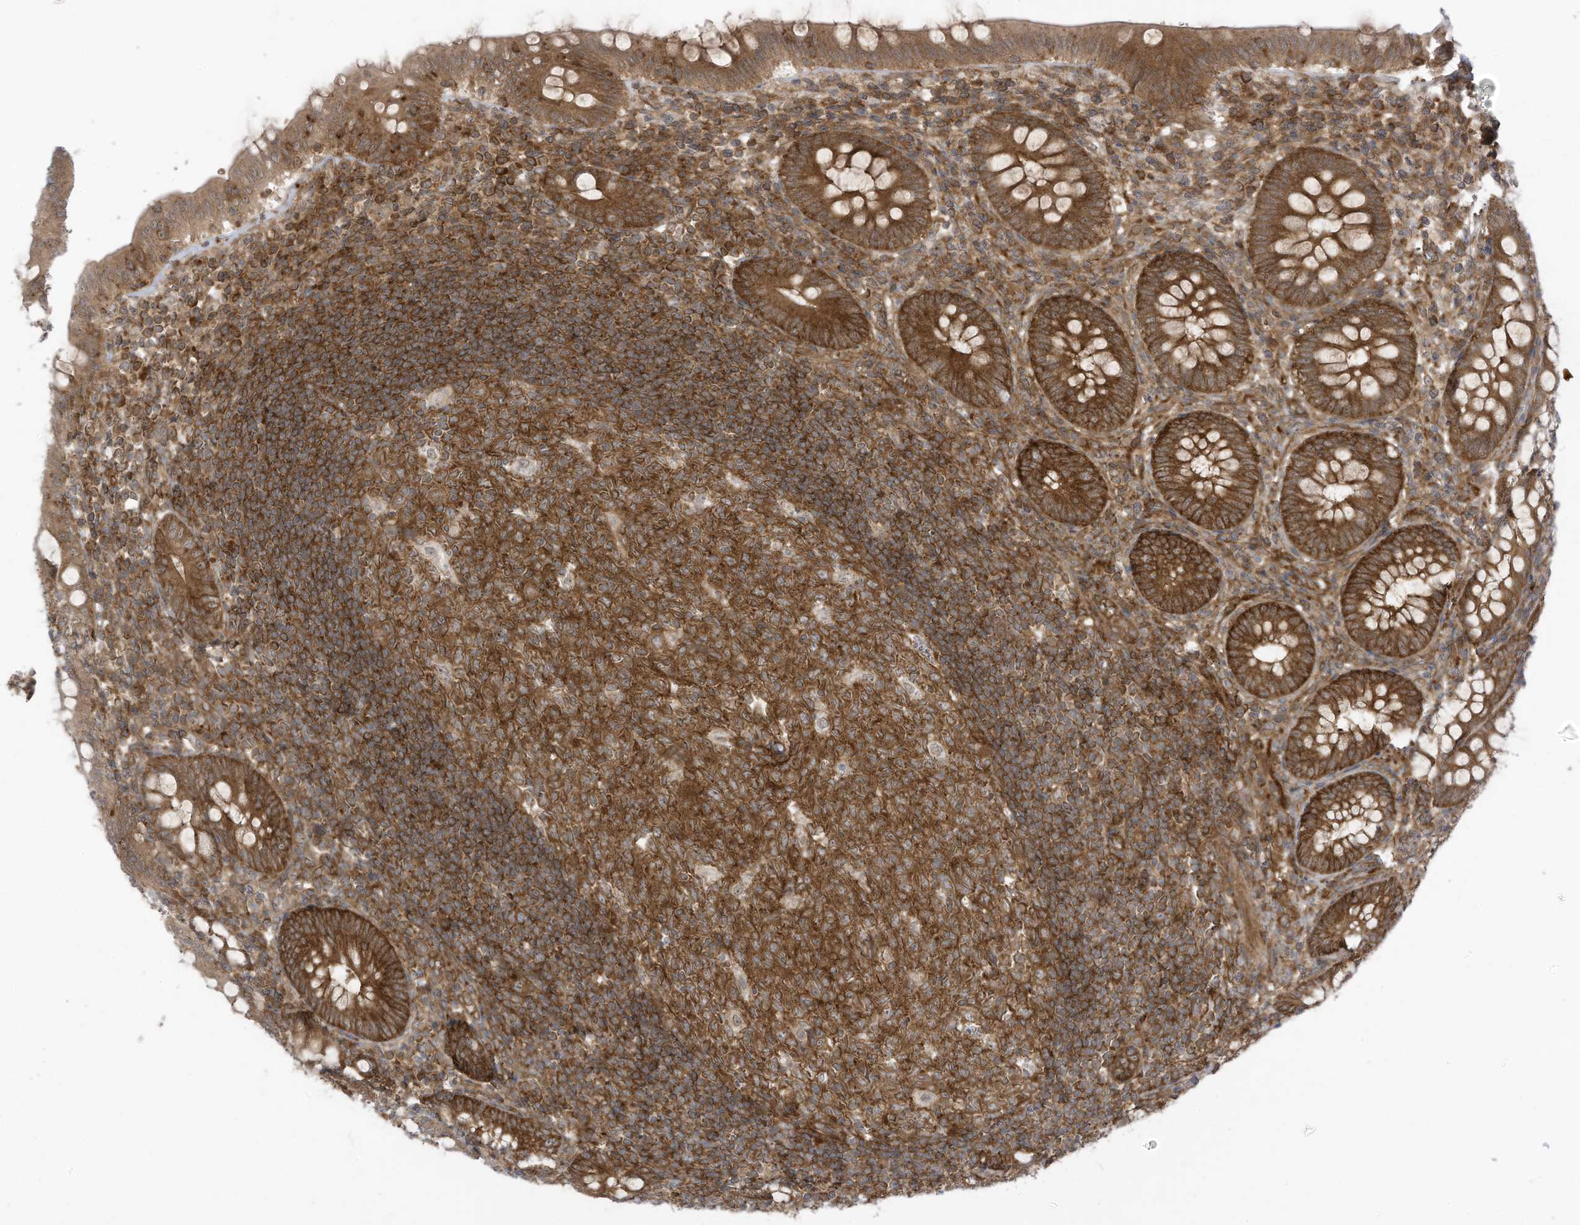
{"staining": {"intensity": "strong", "quantity": ">75%", "location": "cytoplasmic/membranous"}, "tissue": "appendix", "cell_type": "Glandular cells", "image_type": "normal", "snomed": [{"axis": "morphology", "description": "Normal tissue, NOS"}, {"axis": "topography", "description": "Appendix"}], "caption": "A brown stain shows strong cytoplasmic/membranous expression of a protein in glandular cells of benign appendix.", "gene": "REPS1", "patient": {"sex": "male", "age": 14}}